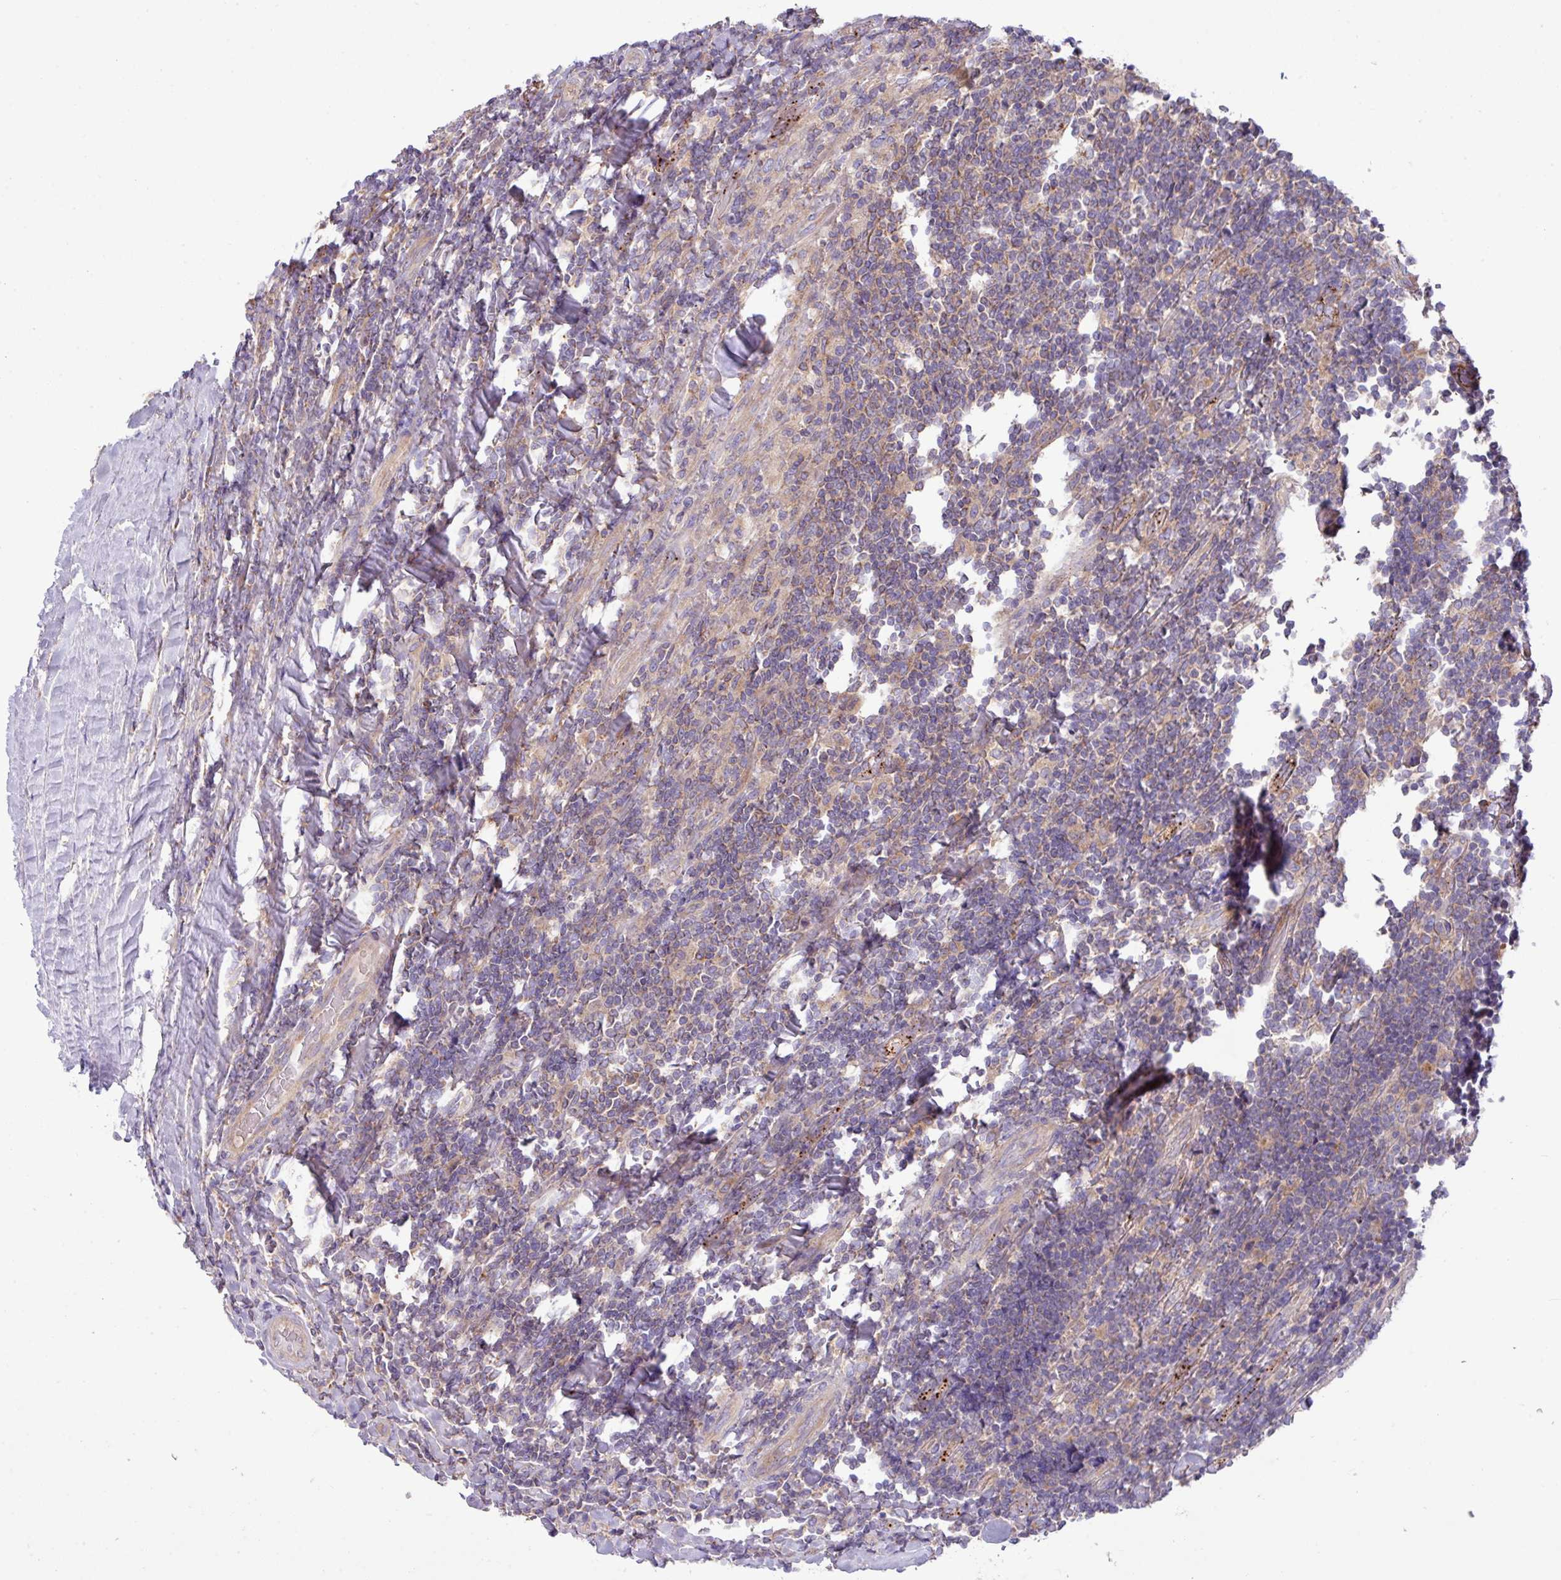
{"staining": {"intensity": "weak", "quantity": "25%-75%", "location": "cytoplasmic/membranous"}, "tissue": "lymphoma", "cell_type": "Tumor cells", "image_type": "cancer", "snomed": [{"axis": "morphology", "description": "Malignant lymphoma, non-Hodgkin's type, Low grade"}, {"axis": "topography", "description": "Lymph node"}], "caption": "The immunohistochemical stain highlights weak cytoplasmic/membranous positivity in tumor cells of low-grade malignant lymphoma, non-Hodgkin's type tissue. Ihc stains the protein of interest in brown and the nuclei are stained blue.", "gene": "PPM1J", "patient": {"sex": "male", "age": 52}}